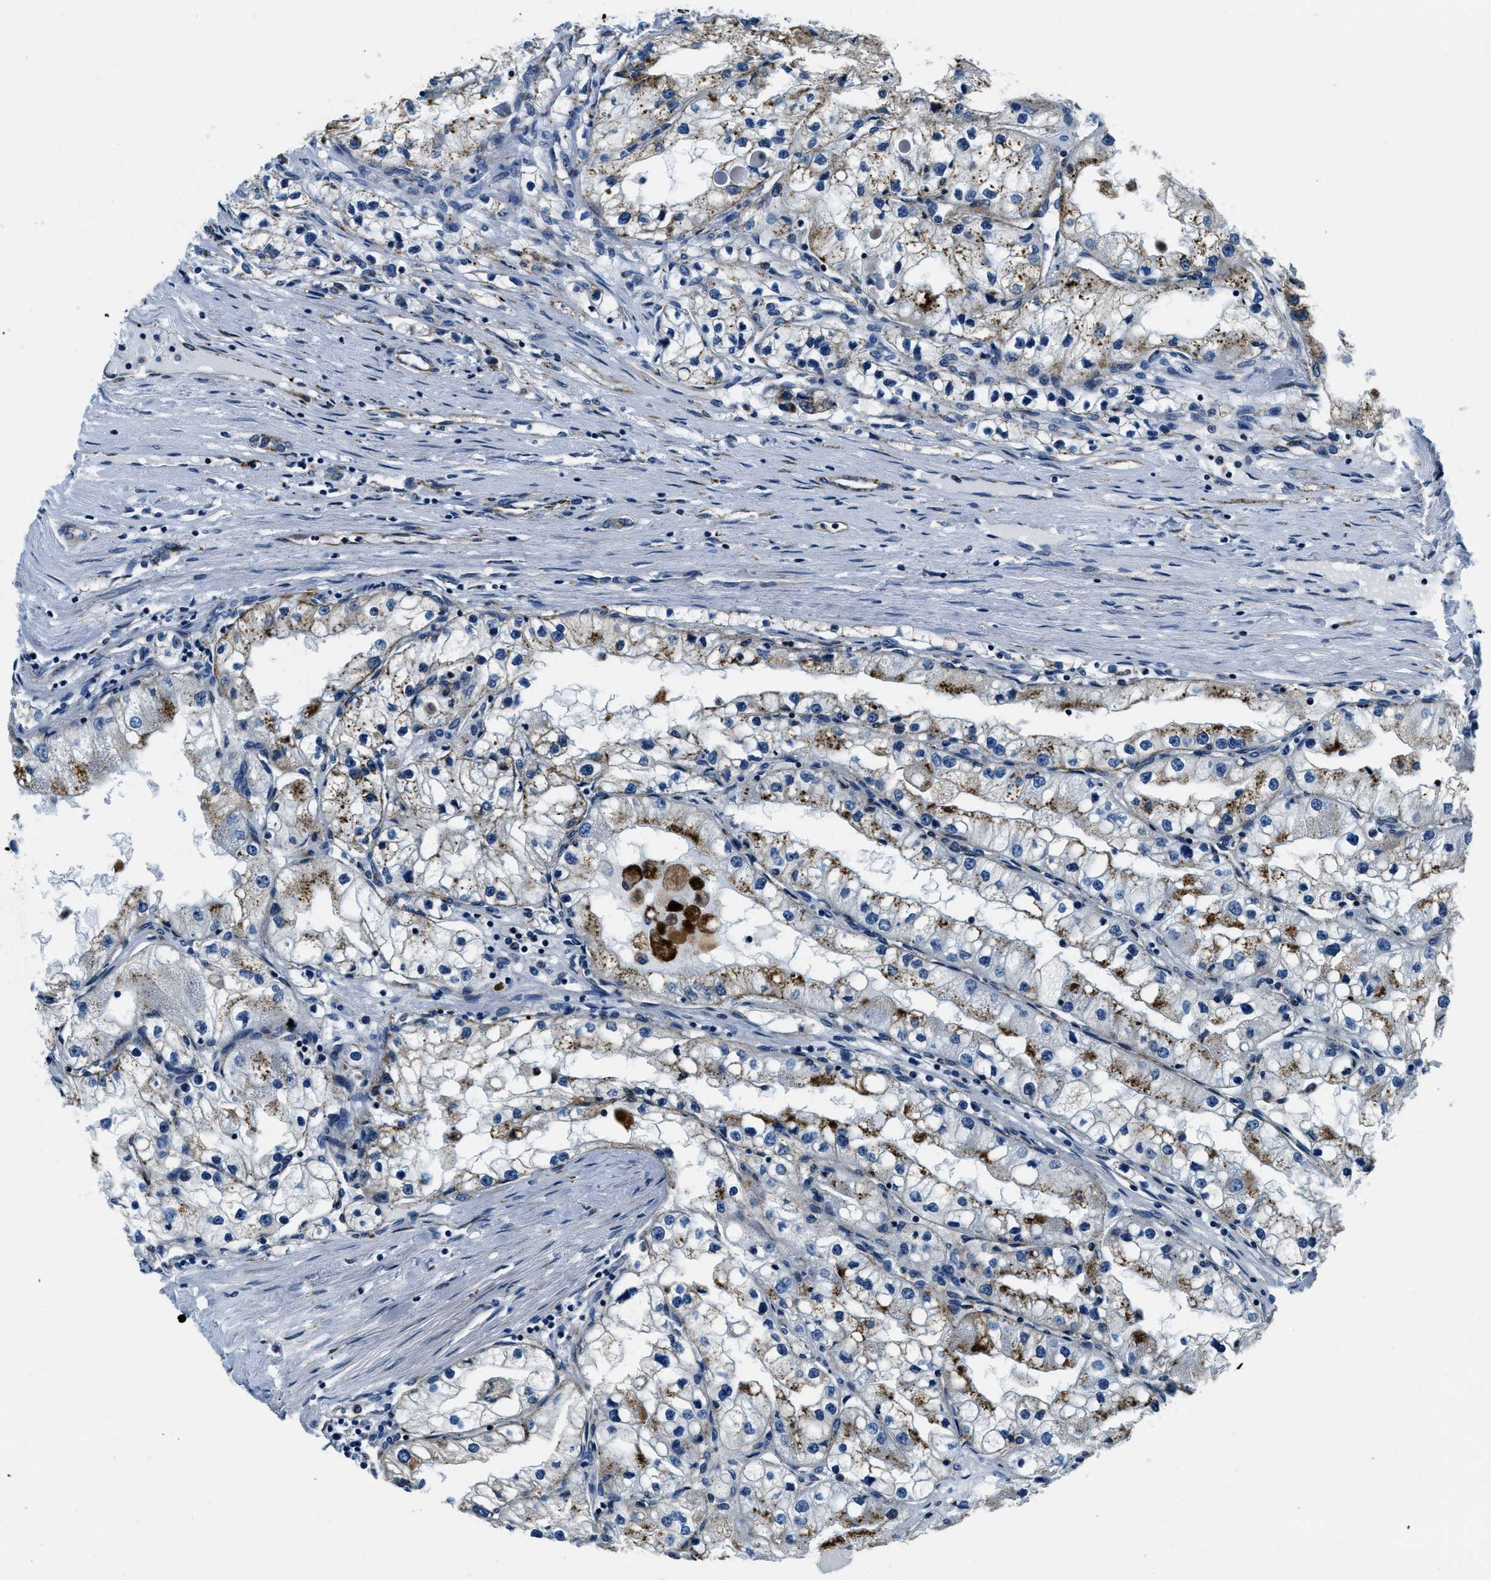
{"staining": {"intensity": "moderate", "quantity": "<25%", "location": "cytoplasmic/membranous"}, "tissue": "renal cancer", "cell_type": "Tumor cells", "image_type": "cancer", "snomed": [{"axis": "morphology", "description": "Adenocarcinoma, NOS"}, {"axis": "topography", "description": "Kidney"}], "caption": "The immunohistochemical stain shows moderate cytoplasmic/membranous expression in tumor cells of renal cancer (adenocarcinoma) tissue.", "gene": "GNS", "patient": {"sex": "male", "age": 68}}